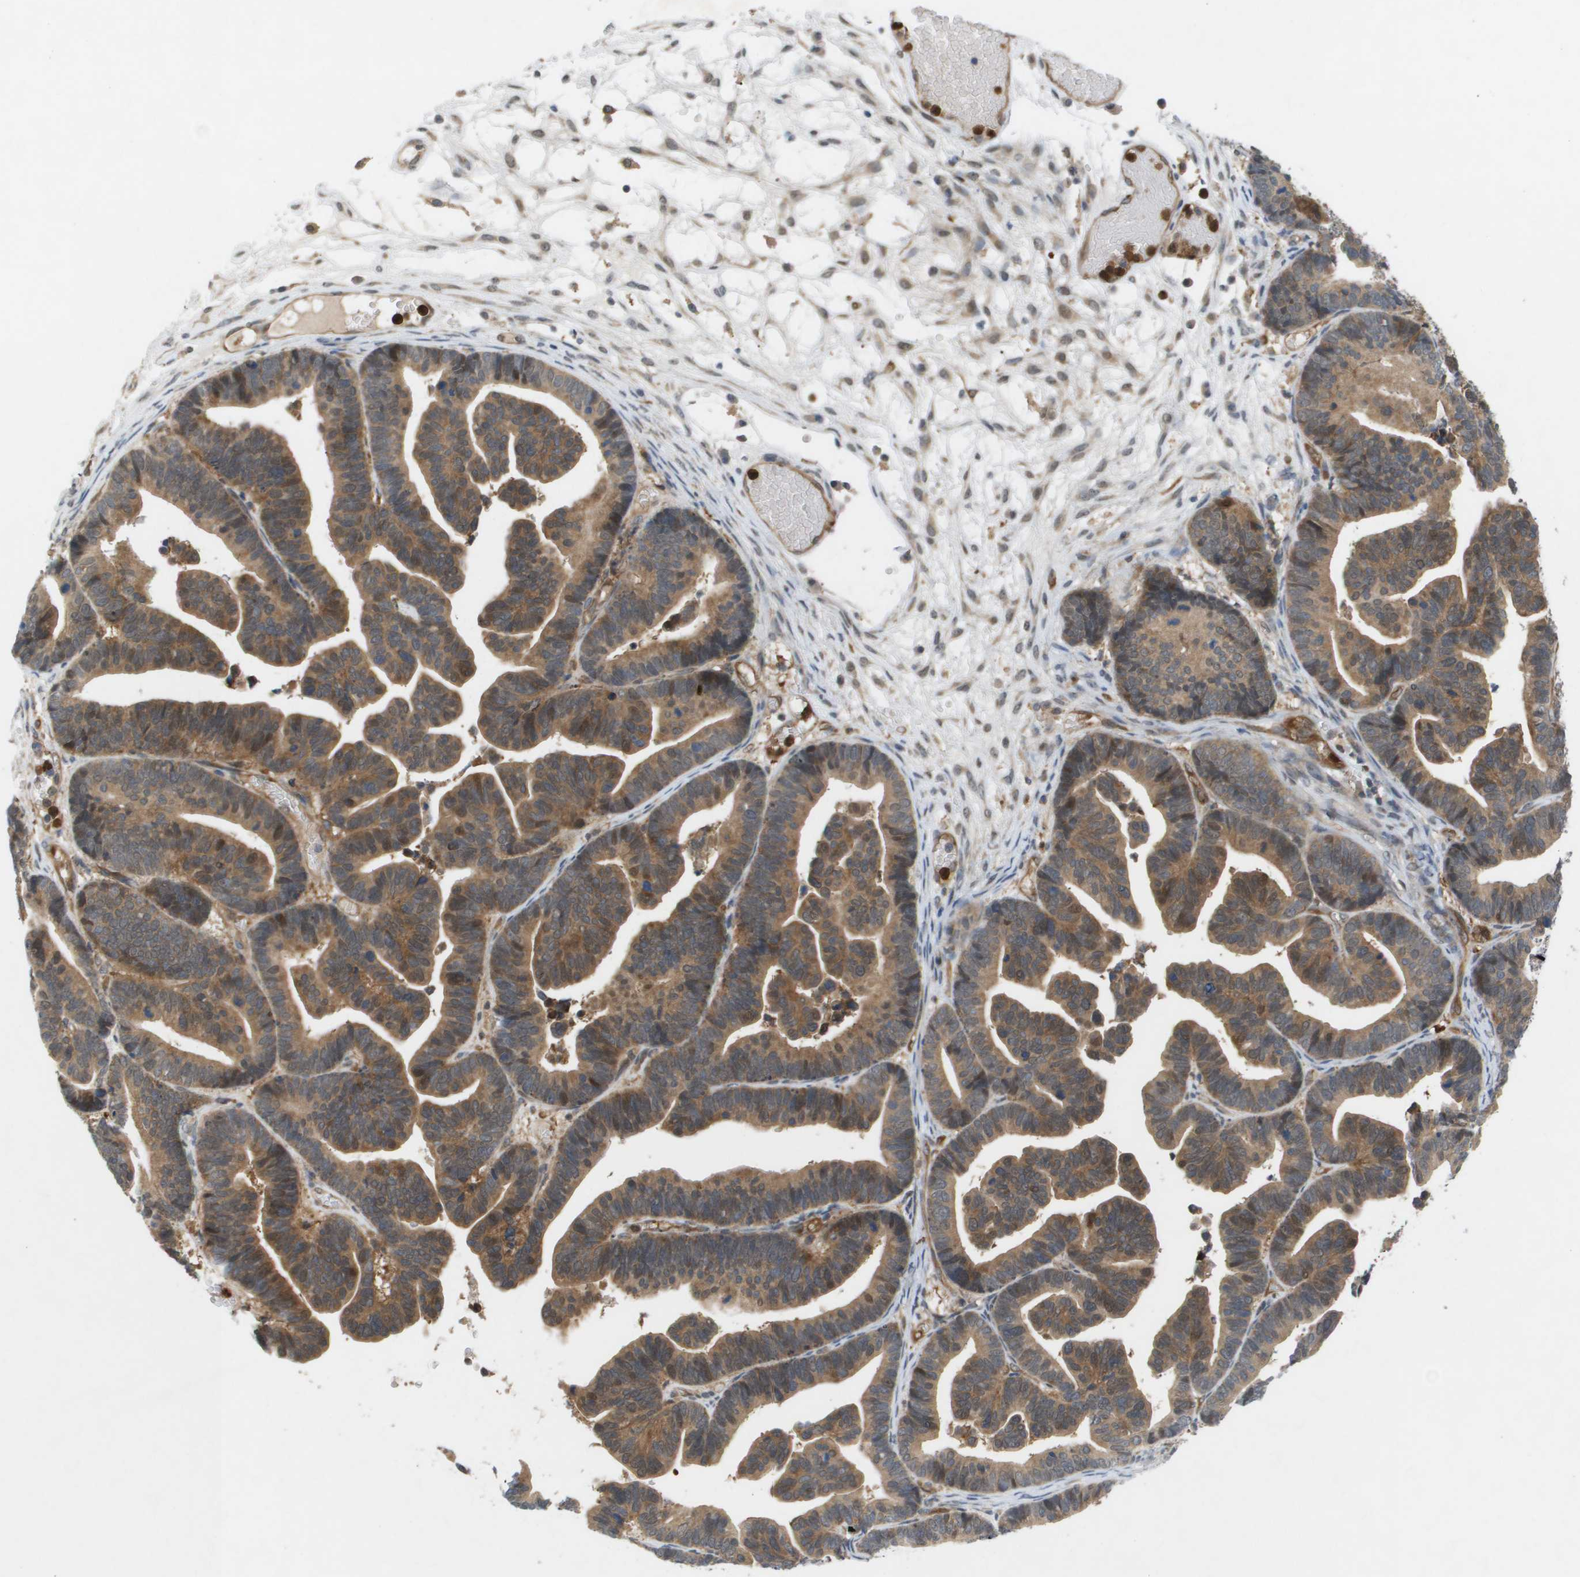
{"staining": {"intensity": "moderate", "quantity": ">75%", "location": "cytoplasmic/membranous"}, "tissue": "ovarian cancer", "cell_type": "Tumor cells", "image_type": "cancer", "snomed": [{"axis": "morphology", "description": "Cystadenocarcinoma, serous, NOS"}, {"axis": "topography", "description": "Ovary"}], "caption": "A micrograph of ovarian serous cystadenocarcinoma stained for a protein demonstrates moderate cytoplasmic/membranous brown staining in tumor cells. Nuclei are stained in blue.", "gene": "PALD1", "patient": {"sex": "female", "age": 56}}